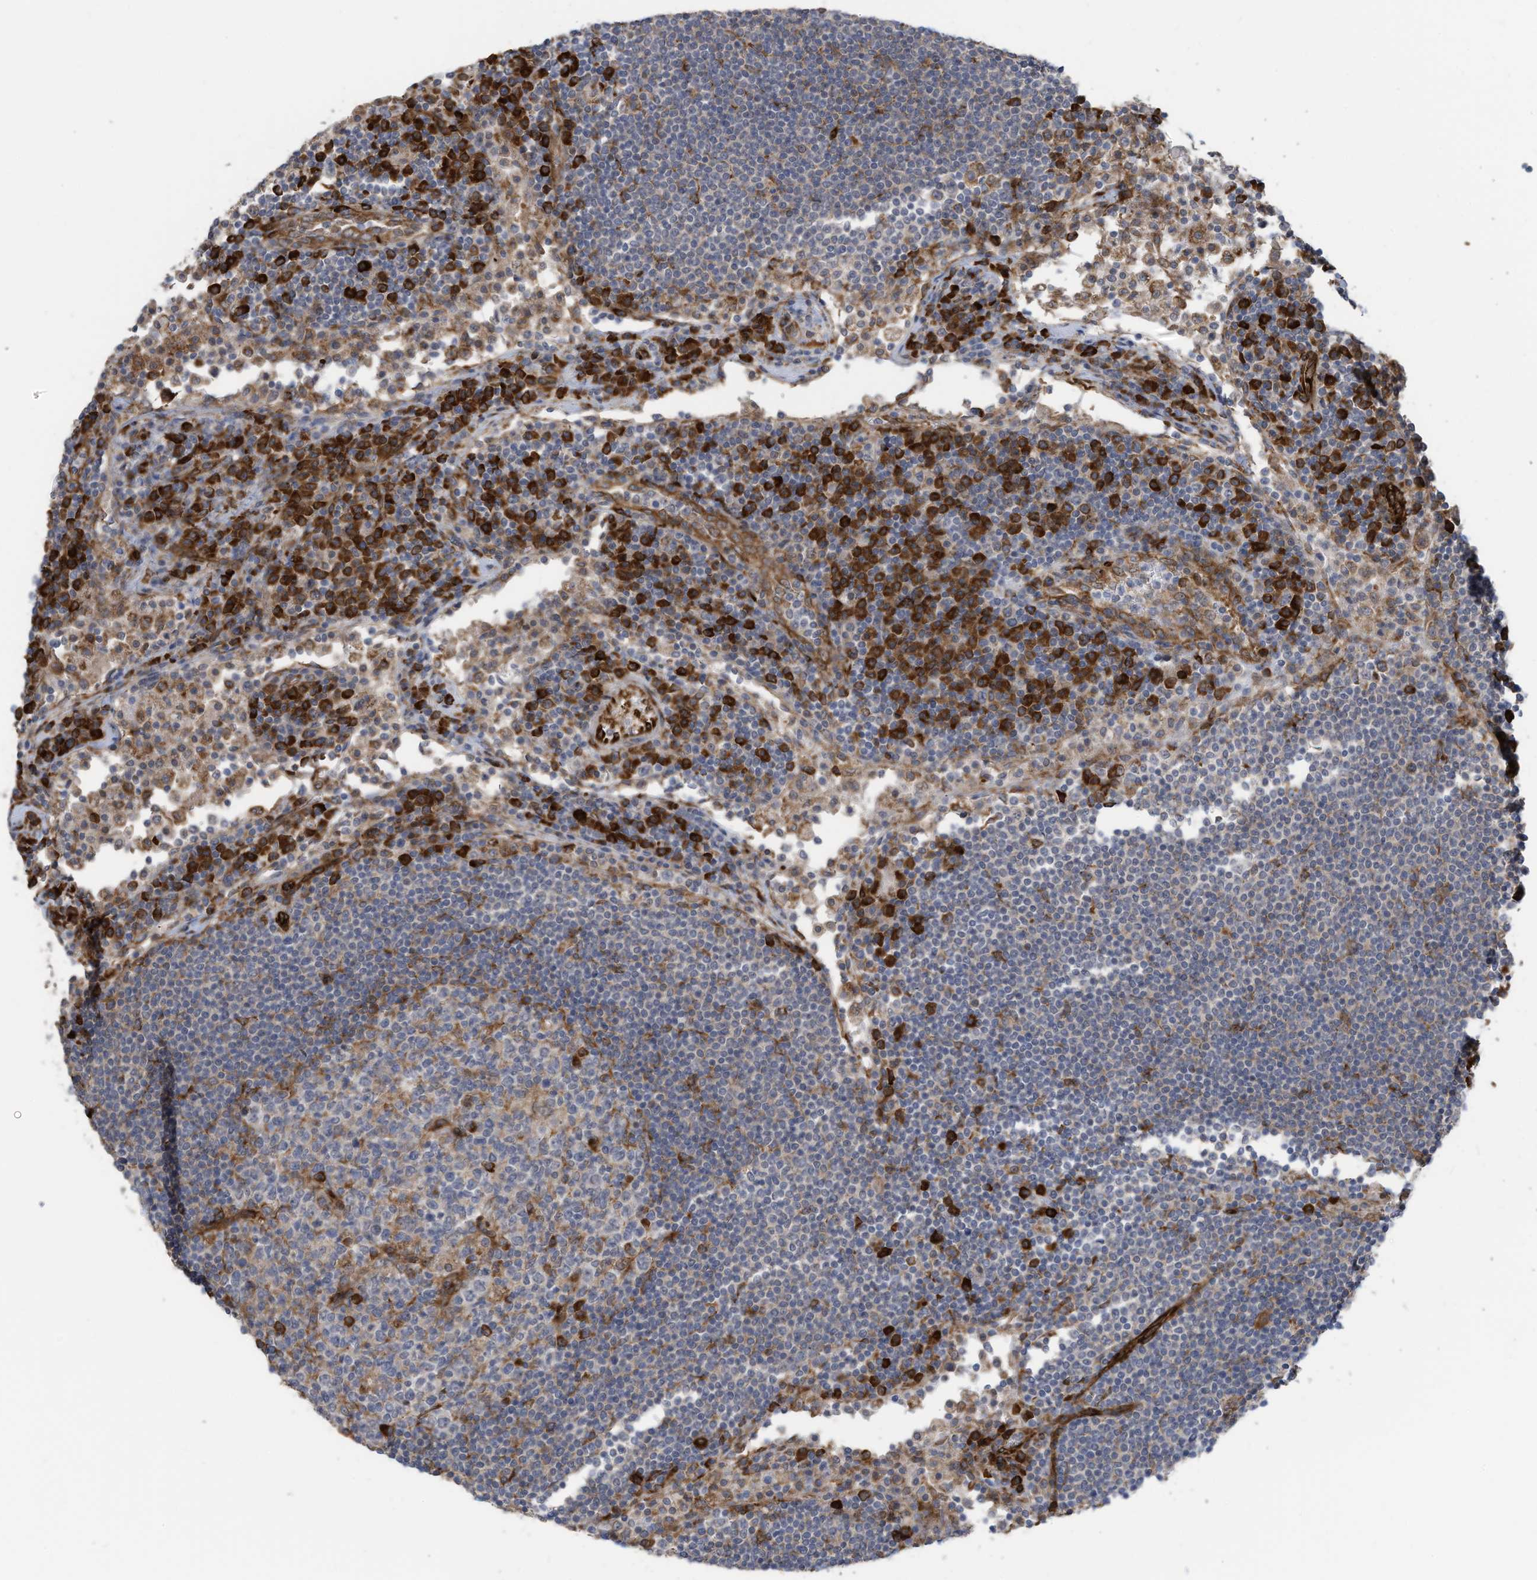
{"staining": {"intensity": "strong", "quantity": "<25%", "location": "cytoplasmic/membranous"}, "tissue": "lymph node", "cell_type": "Germinal center cells", "image_type": "normal", "snomed": [{"axis": "morphology", "description": "Normal tissue, NOS"}, {"axis": "topography", "description": "Lymph node"}], "caption": "Immunohistochemistry (IHC) of benign human lymph node displays medium levels of strong cytoplasmic/membranous staining in approximately <25% of germinal center cells.", "gene": "ZBTB45", "patient": {"sex": "female", "age": 53}}